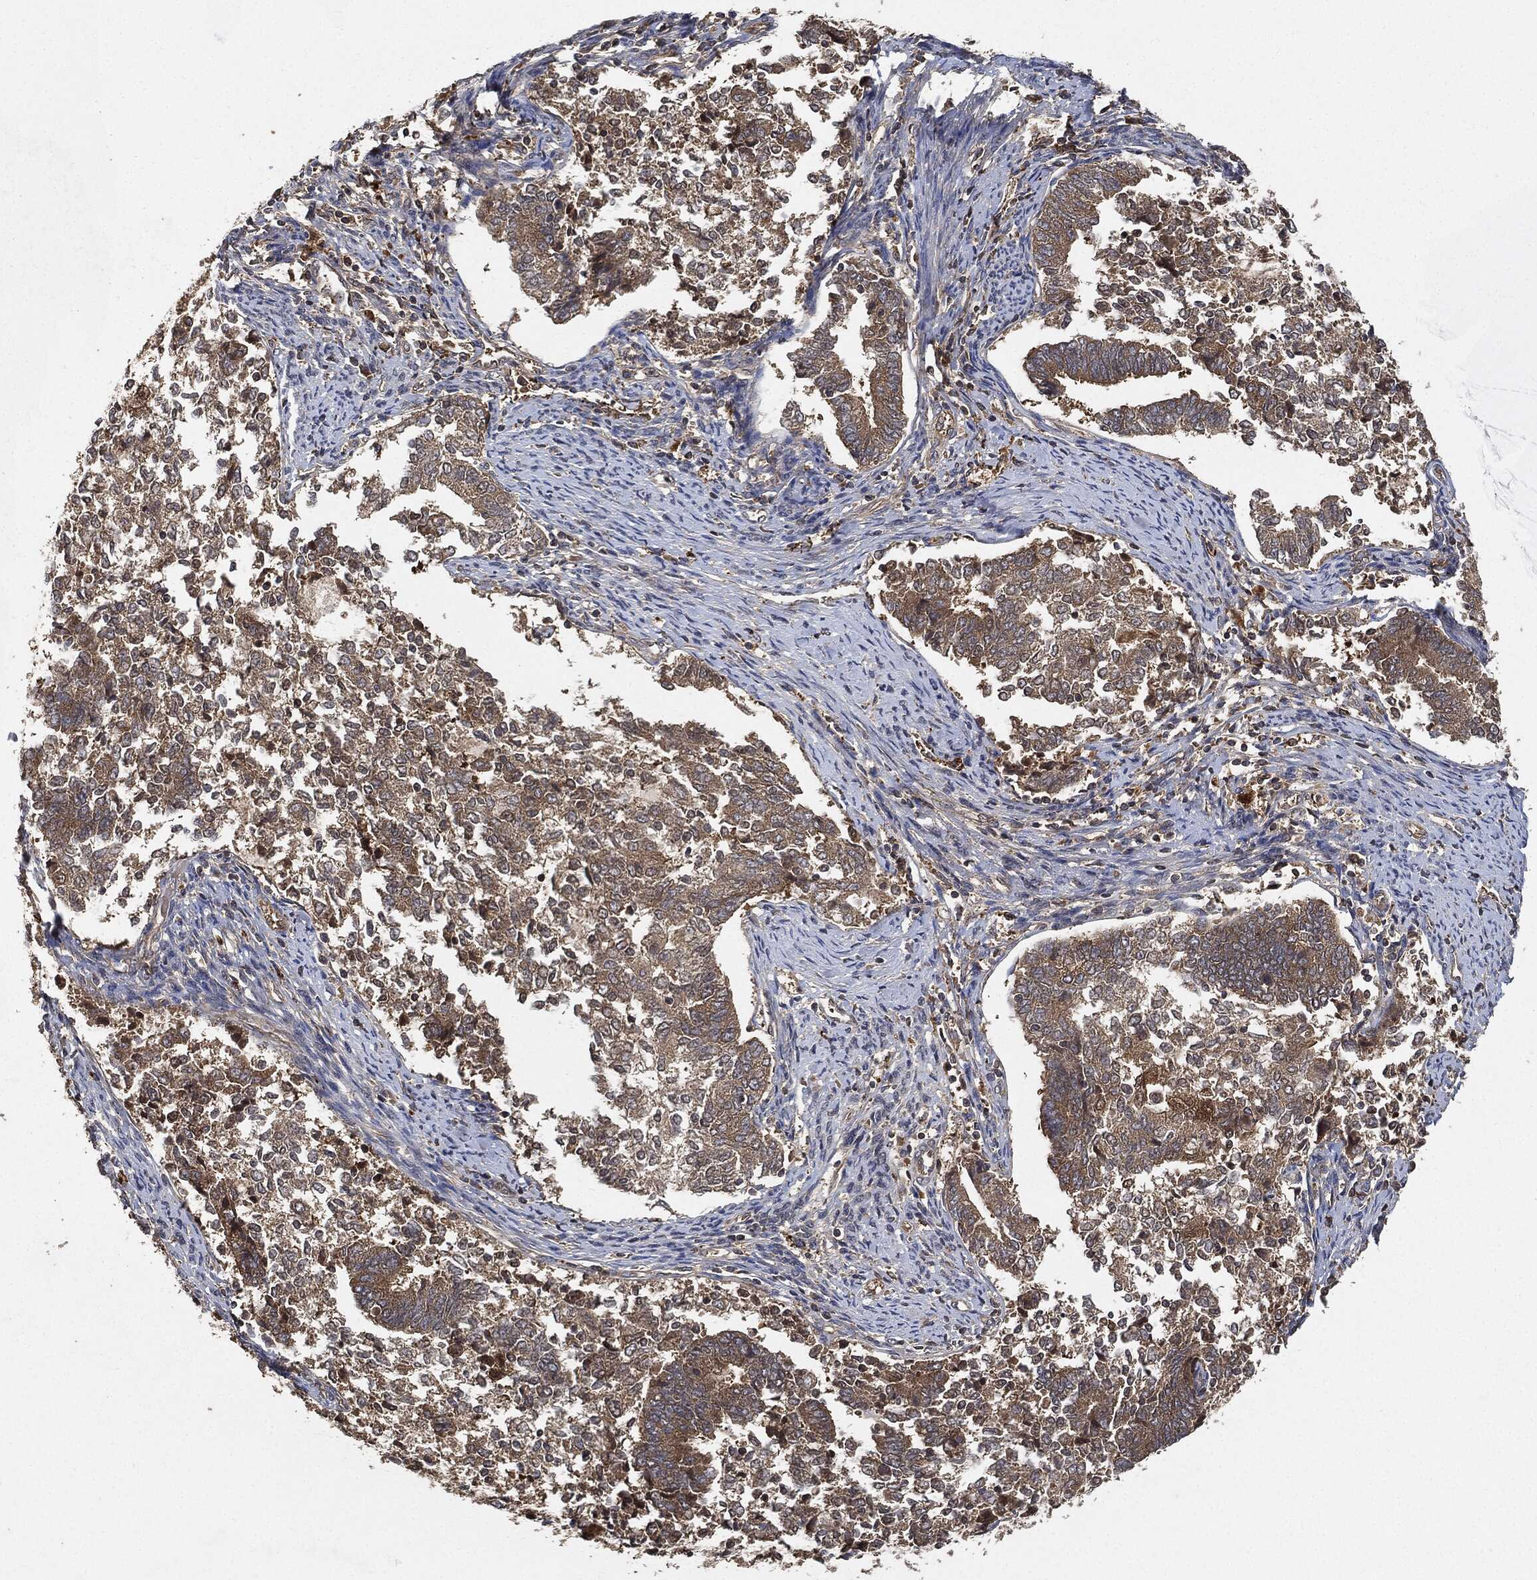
{"staining": {"intensity": "weak", "quantity": ">75%", "location": "cytoplasmic/membranous"}, "tissue": "endometrial cancer", "cell_type": "Tumor cells", "image_type": "cancer", "snomed": [{"axis": "morphology", "description": "Adenocarcinoma, NOS"}, {"axis": "topography", "description": "Endometrium"}], "caption": "Immunohistochemistry (IHC) histopathology image of neoplastic tissue: endometrial adenocarcinoma stained using IHC displays low levels of weak protein expression localized specifically in the cytoplasmic/membranous of tumor cells, appearing as a cytoplasmic/membranous brown color.", "gene": "BRAF", "patient": {"sex": "female", "age": 65}}